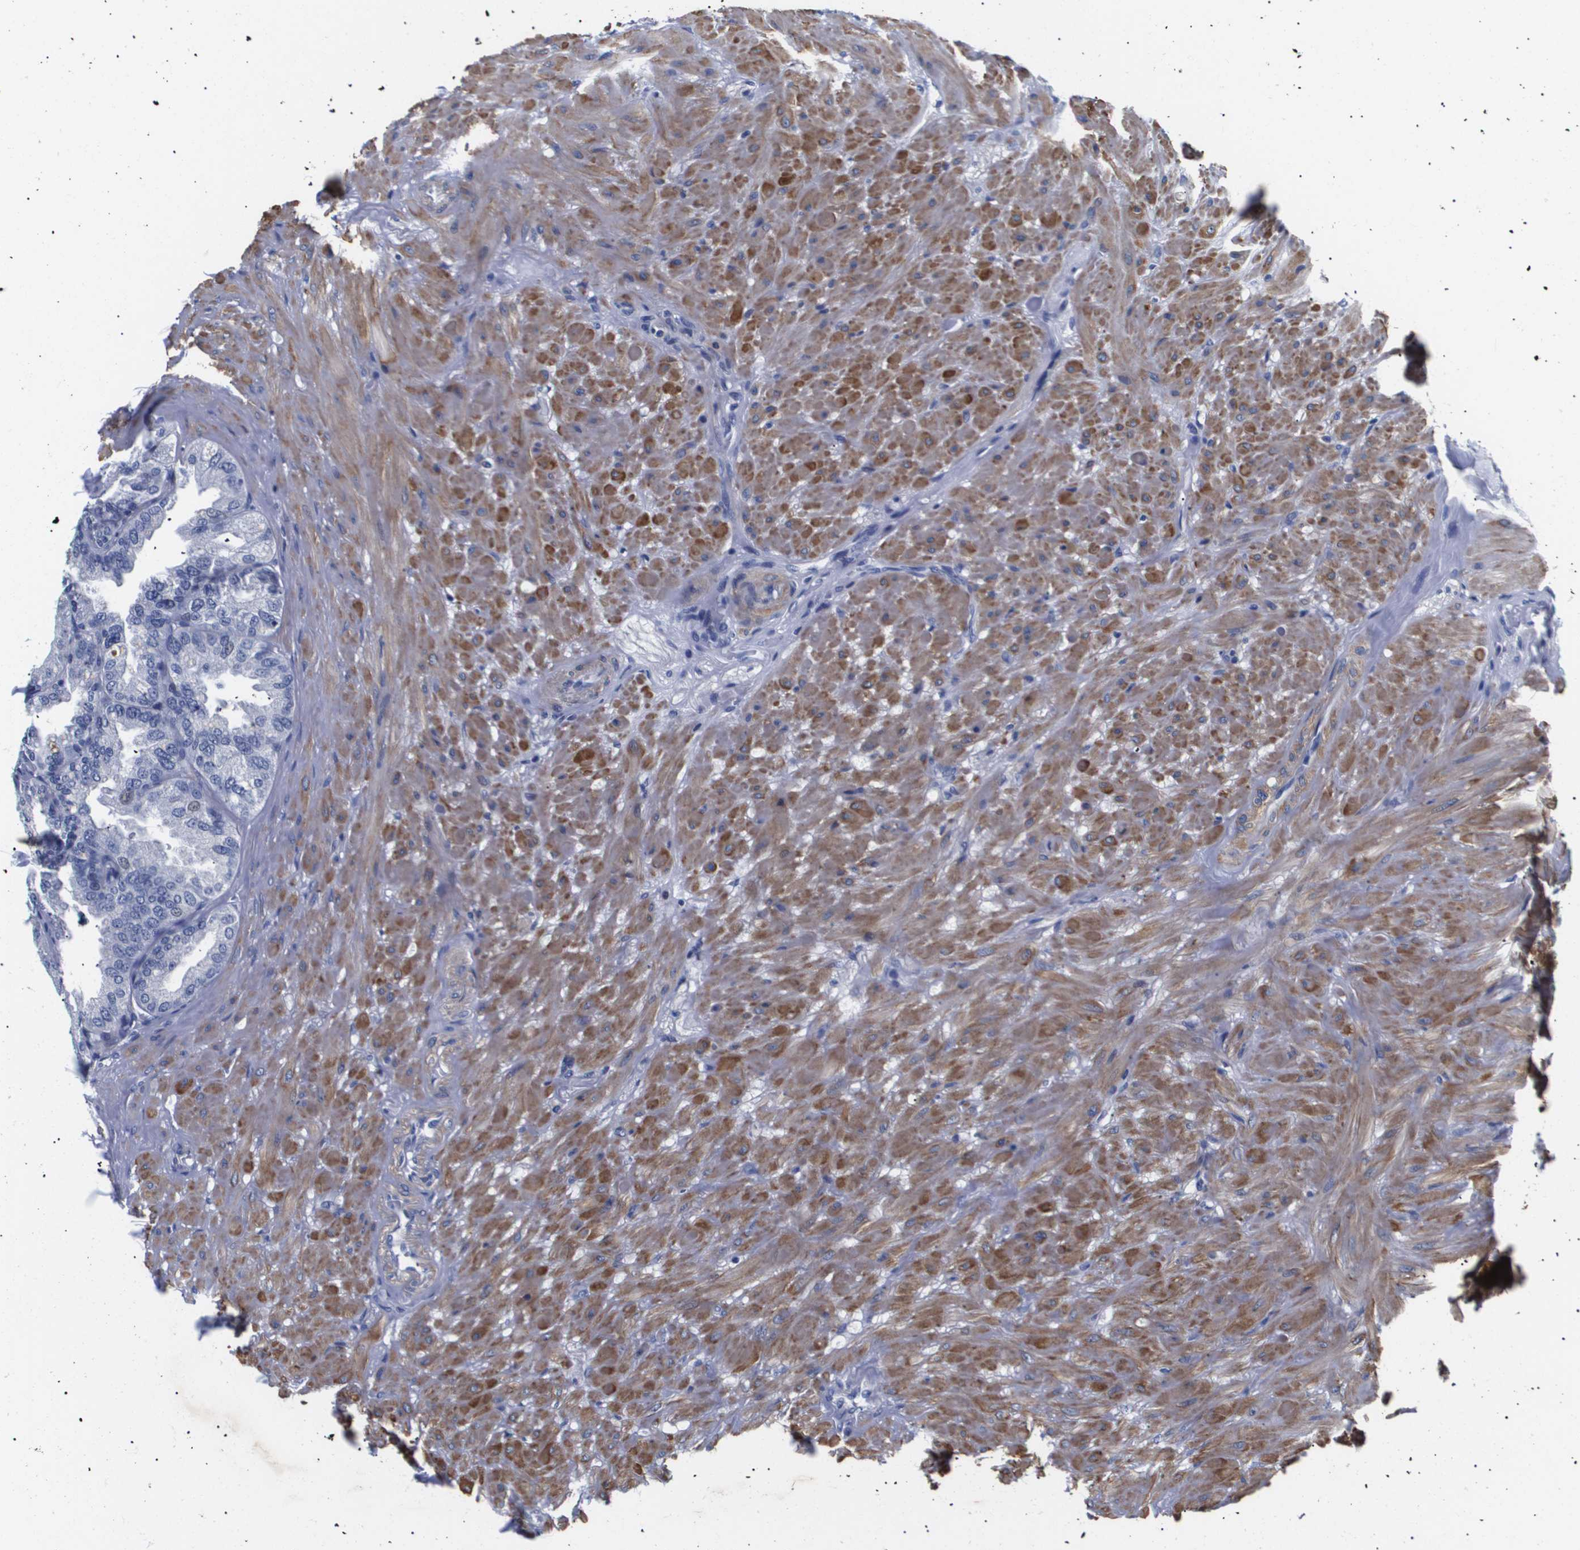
{"staining": {"intensity": "negative", "quantity": "none", "location": "none"}, "tissue": "seminal vesicle", "cell_type": "Glandular cells", "image_type": "normal", "snomed": [{"axis": "morphology", "description": "Normal tissue, NOS"}, {"axis": "topography", "description": "Seminal veicle"}], "caption": "Immunohistochemistry micrograph of normal seminal vesicle: seminal vesicle stained with DAB reveals no significant protein expression in glandular cells. (IHC, brightfield microscopy, high magnification).", "gene": "SHD", "patient": {"sex": "male", "age": 68}}